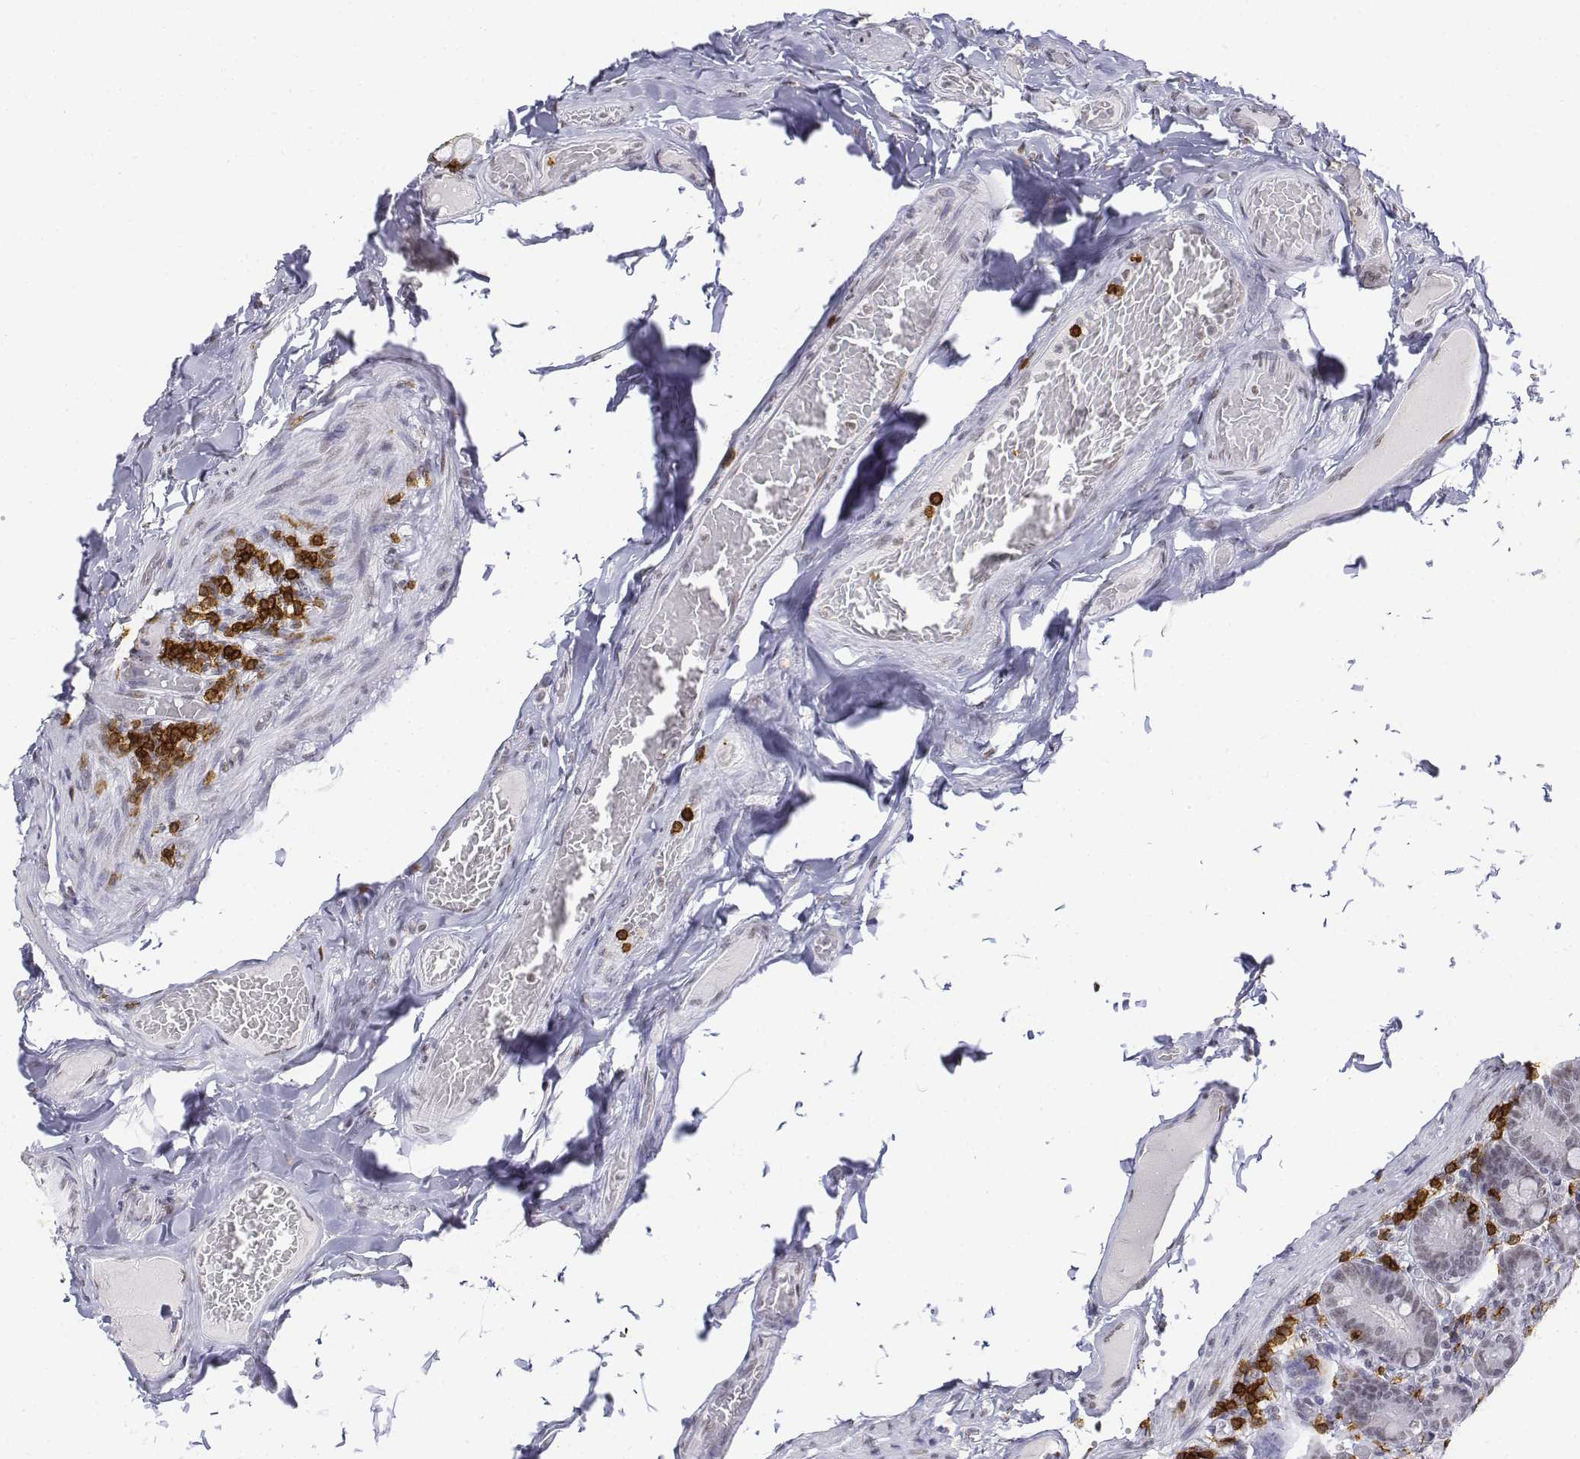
{"staining": {"intensity": "negative", "quantity": "none", "location": "none"}, "tissue": "duodenum", "cell_type": "Glandular cells", "image_type": "normal", "snomed": [{"axis": "morphology", "description": "Normal tissue, NOS"}, {"axis": "topography", "description": "Duodenum"}], "caption": "This micrograph is of benign duodenum stained with immunohistochemistry to label a protein in brown with the nuclei are counter-stained blue. There is no staining in glandular cells.", "gene": "CD3E", "patient": {"sex": "female", "age": 62}}